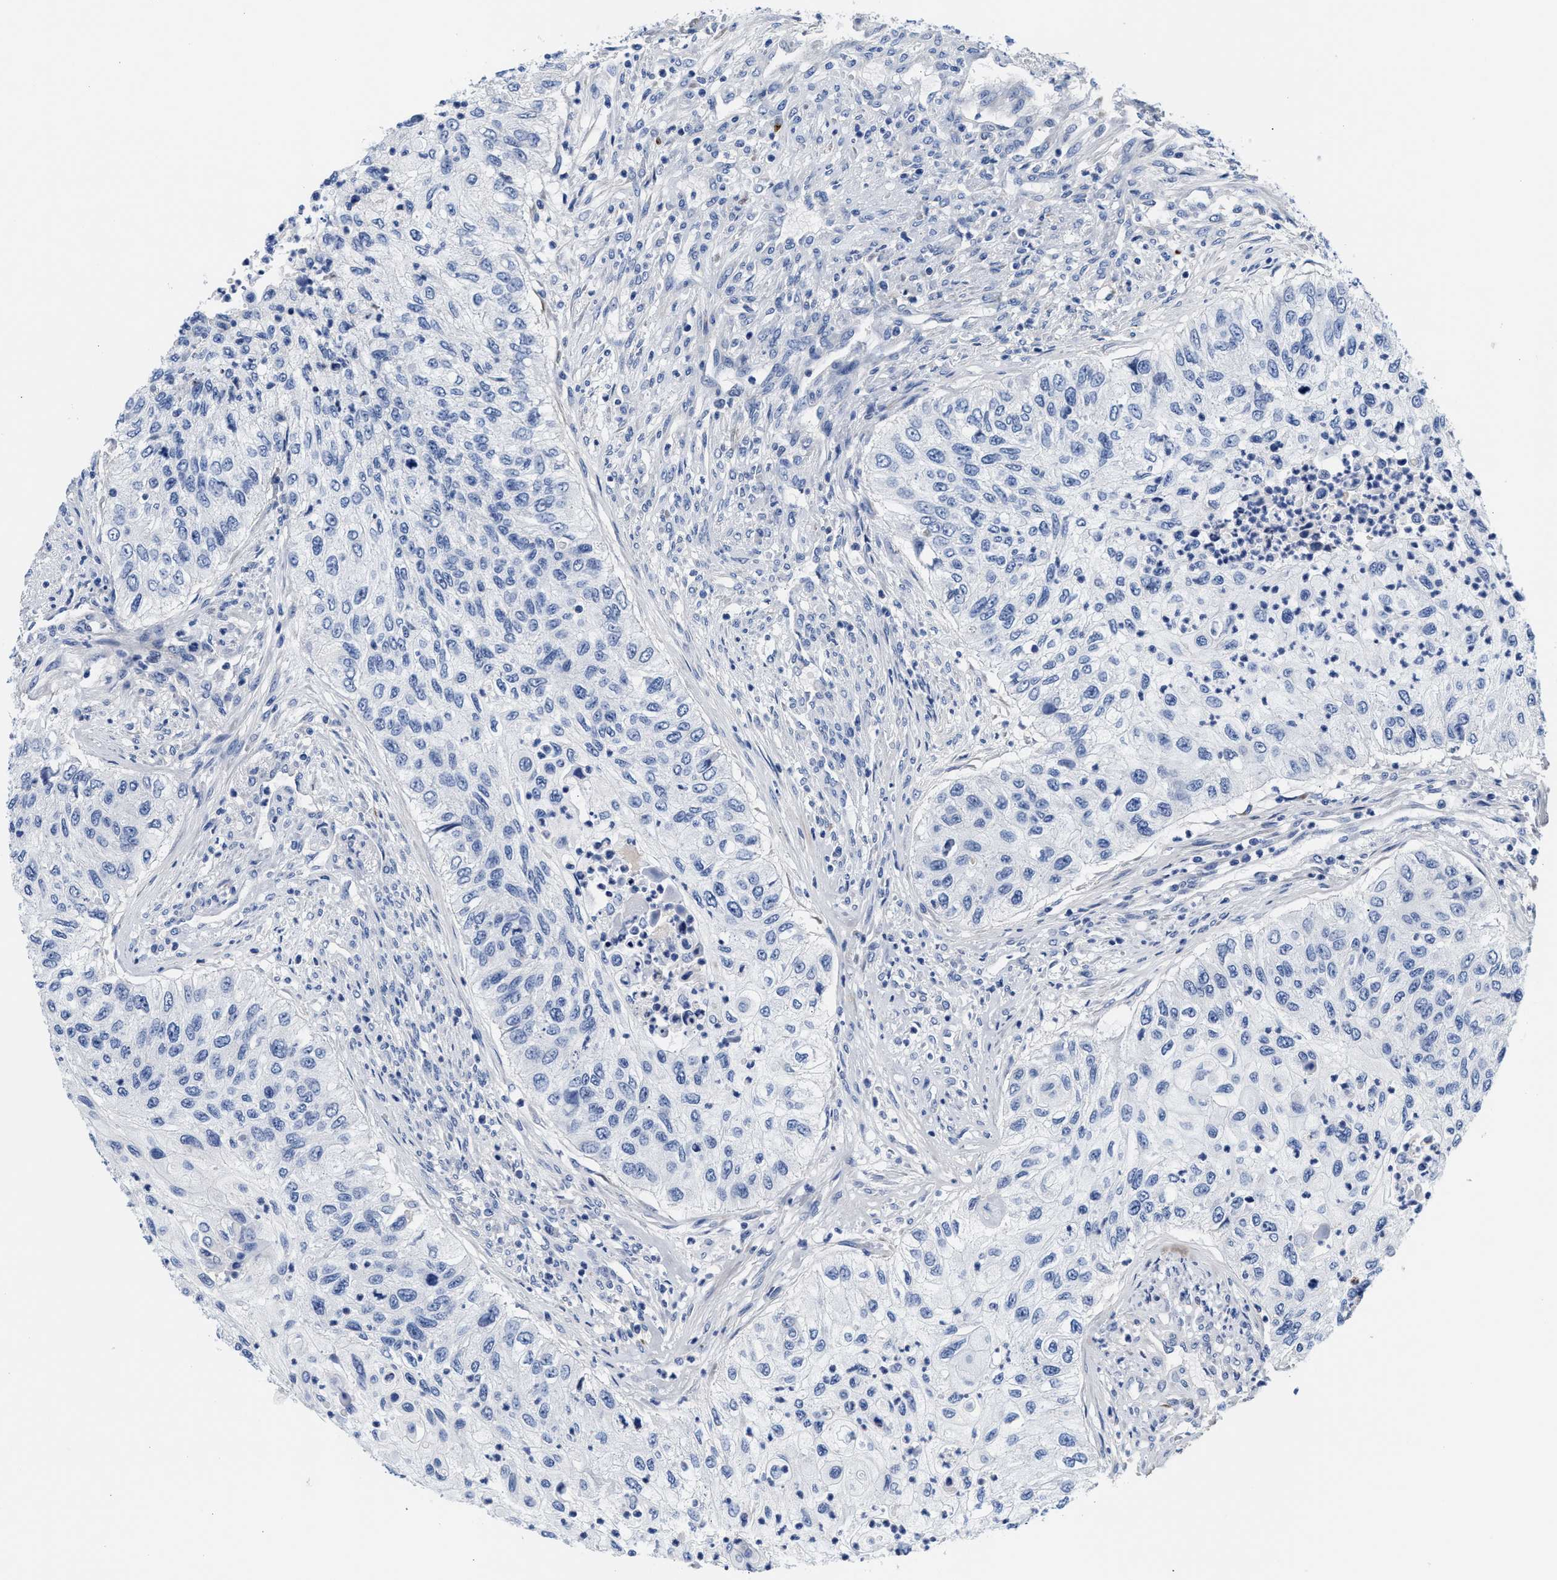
{"staining": {"intensity": "negative", "quantity": "none", "location": "none"}, "tissue": "urothelial cancer", "cell_type": "Tumor cells", "image_type": "cancer", "snomed": [{"axis": "morphology", "description": "Urothelial carcinoma, High grade"}, {"axis": "topography", "description": "Urinary bladder"}], "caption": "This is a micrograph of immunohistochemistry staining of urothelial cancer, which shows no positivity in tumor cells.", "gene": "ACTL7B", "patient": {"sex": "female", "age": 60}}